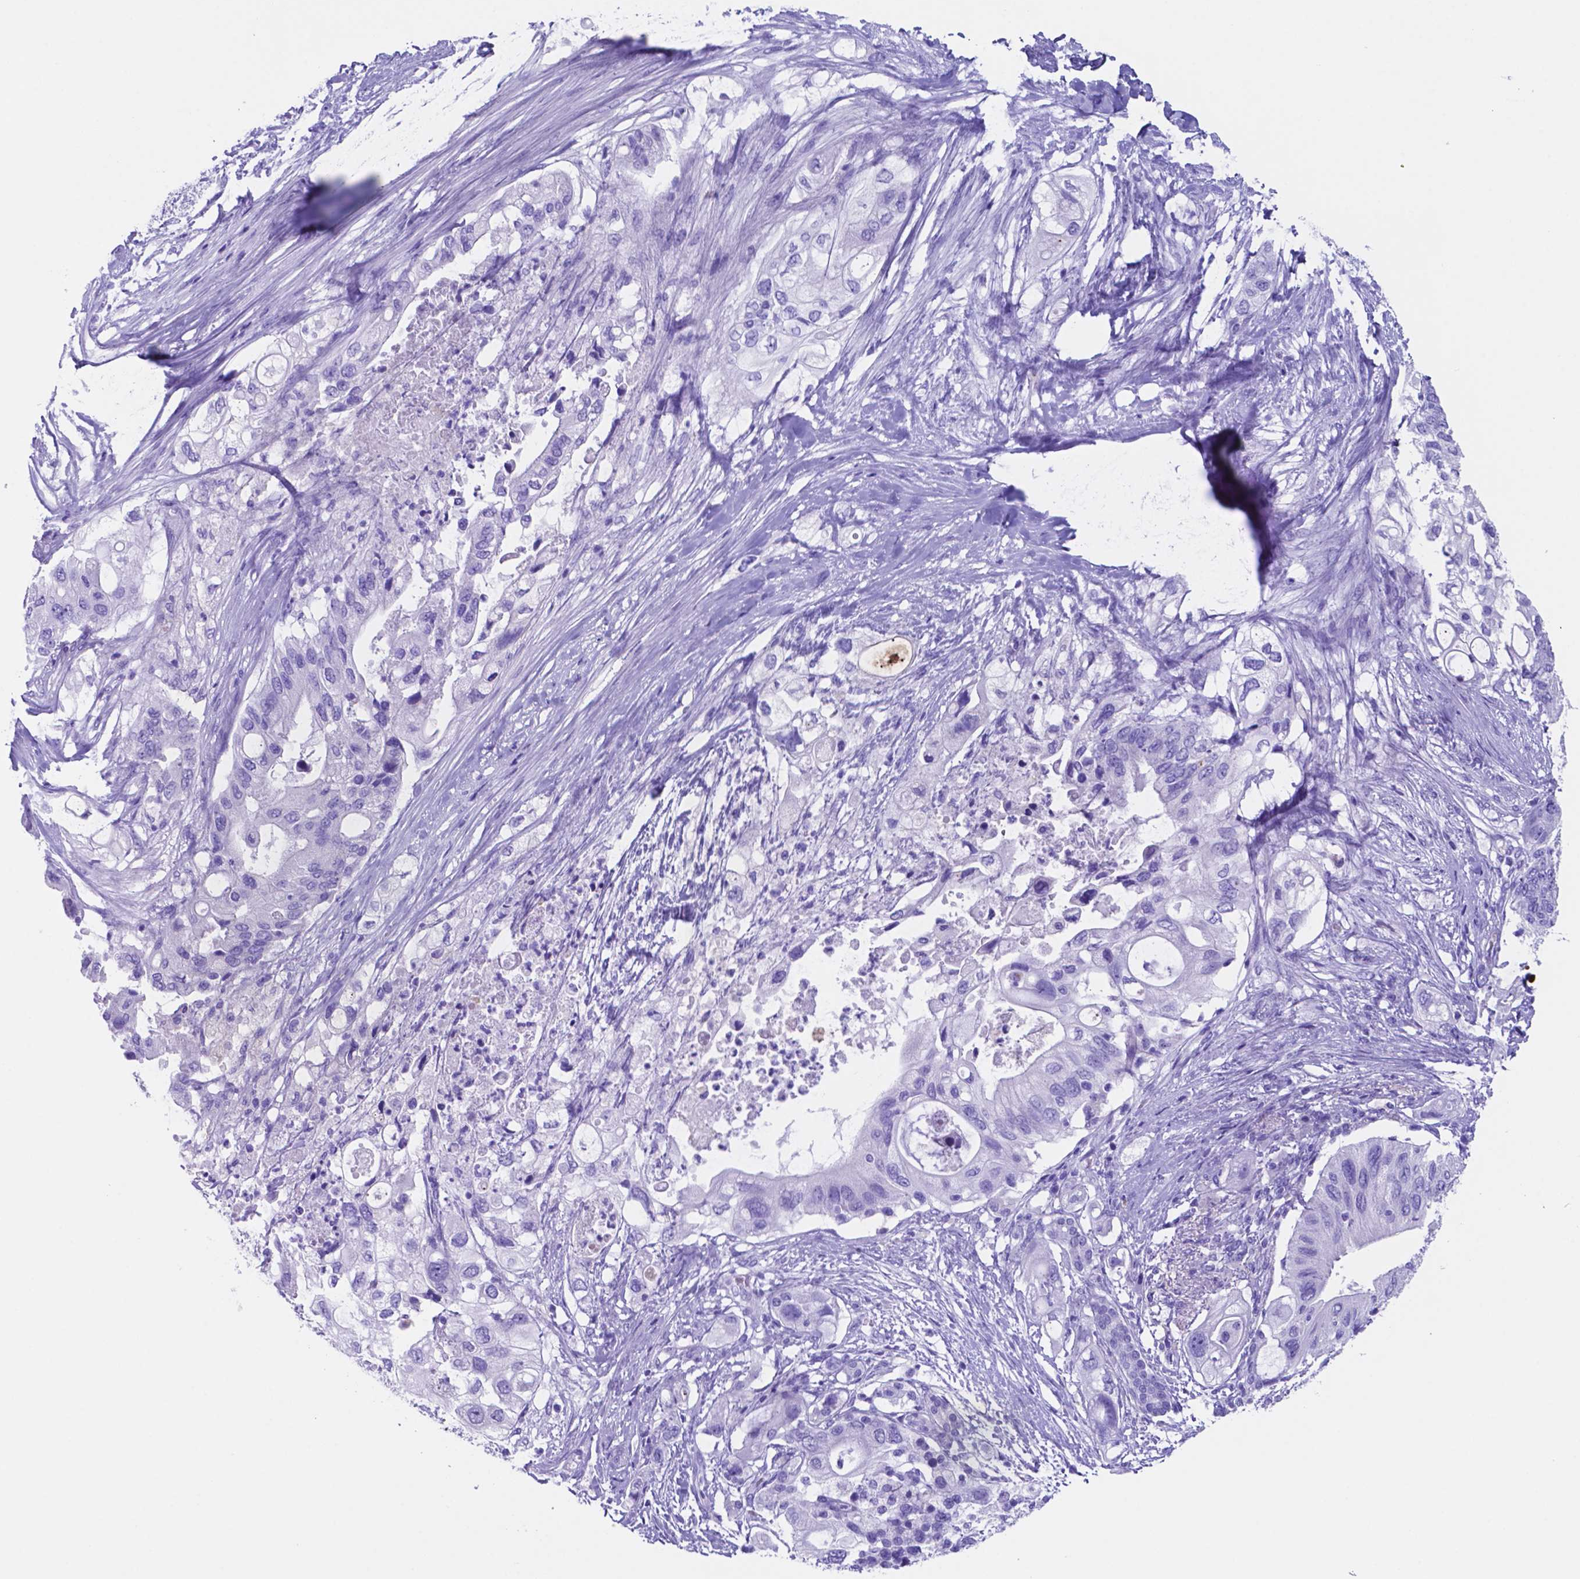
{"staining": {"intensity": "negative", "quantity": "none", "location": "none"}, "tissue": "pancreatic cancer", "cell_type": "Tumor cells", "image_type": "cancer", "snomed": [{"axis": "morphology", "description": "Adenocarcinoma, NOS"}, {"axis": "topography", "description": "Pancreas"}], "caption": "Tumor cells show no significant protein positivity in adenocarcinoma (pancreatic).", "gene": "DNAAF8", "patient": {"sex": "female", "age": 72}}